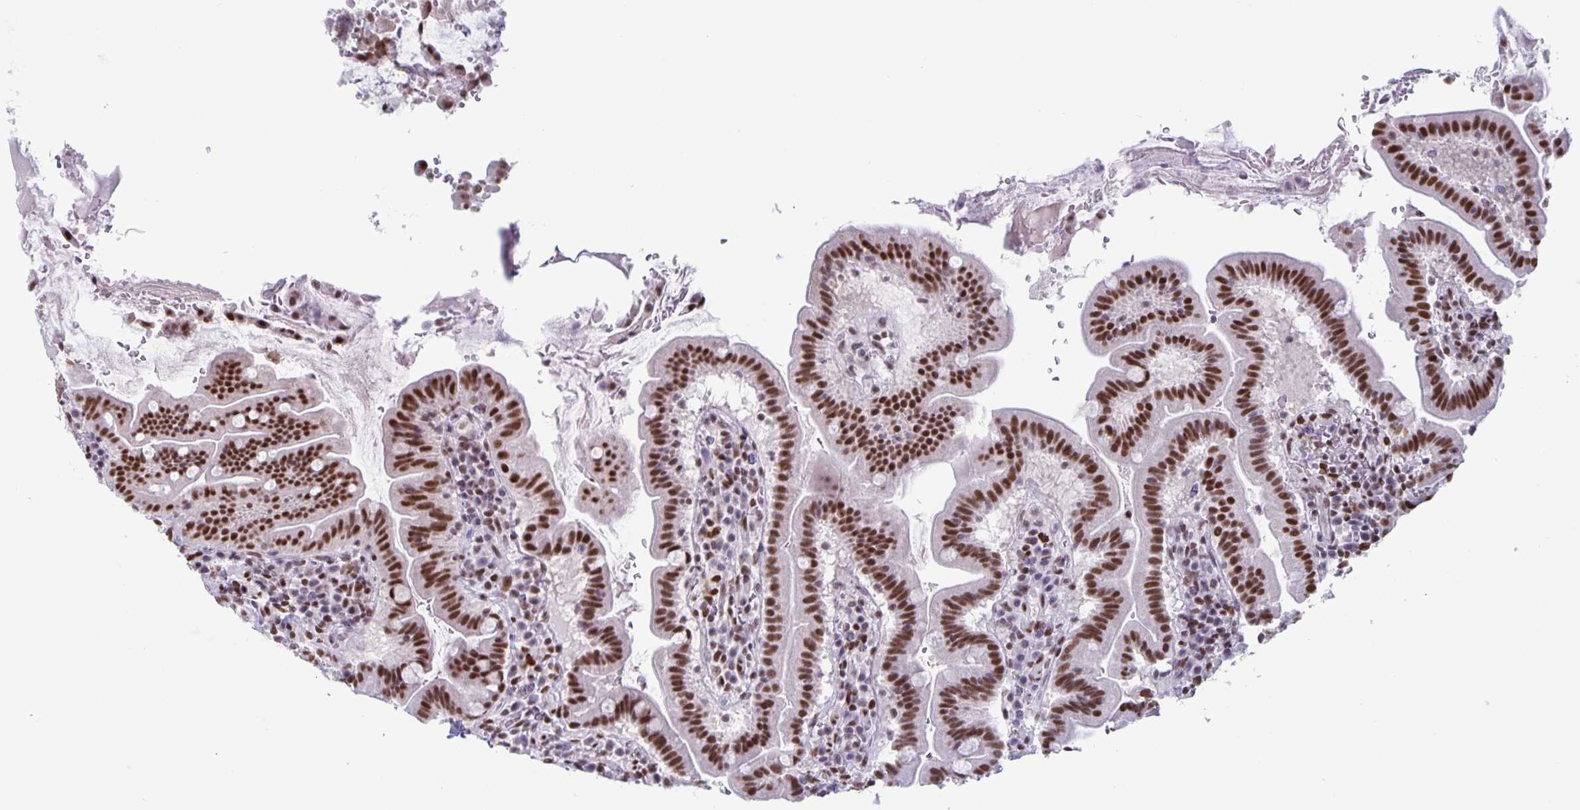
{"staining": {"intensity": "strong", "quantity": ">75%", "location": "nuclear"}, "tissue": "small intestine", "cell_type": "Glandular cells", "image_type": "normal", "snomed": [{"axis": "morphology", "description": "Normal tissue, NOS"}, {"axis": "topography", "description": "Small intestine"}], "caption": "Protein analysis of unremarkable small intestine reveals strong nuclear positivity in about >75% of glandular cells. (DAB IHC, brown staining for protein, blue staining for nuclei).", "gene": "JUND", "patient": {"sex": "male", "age": 26}}